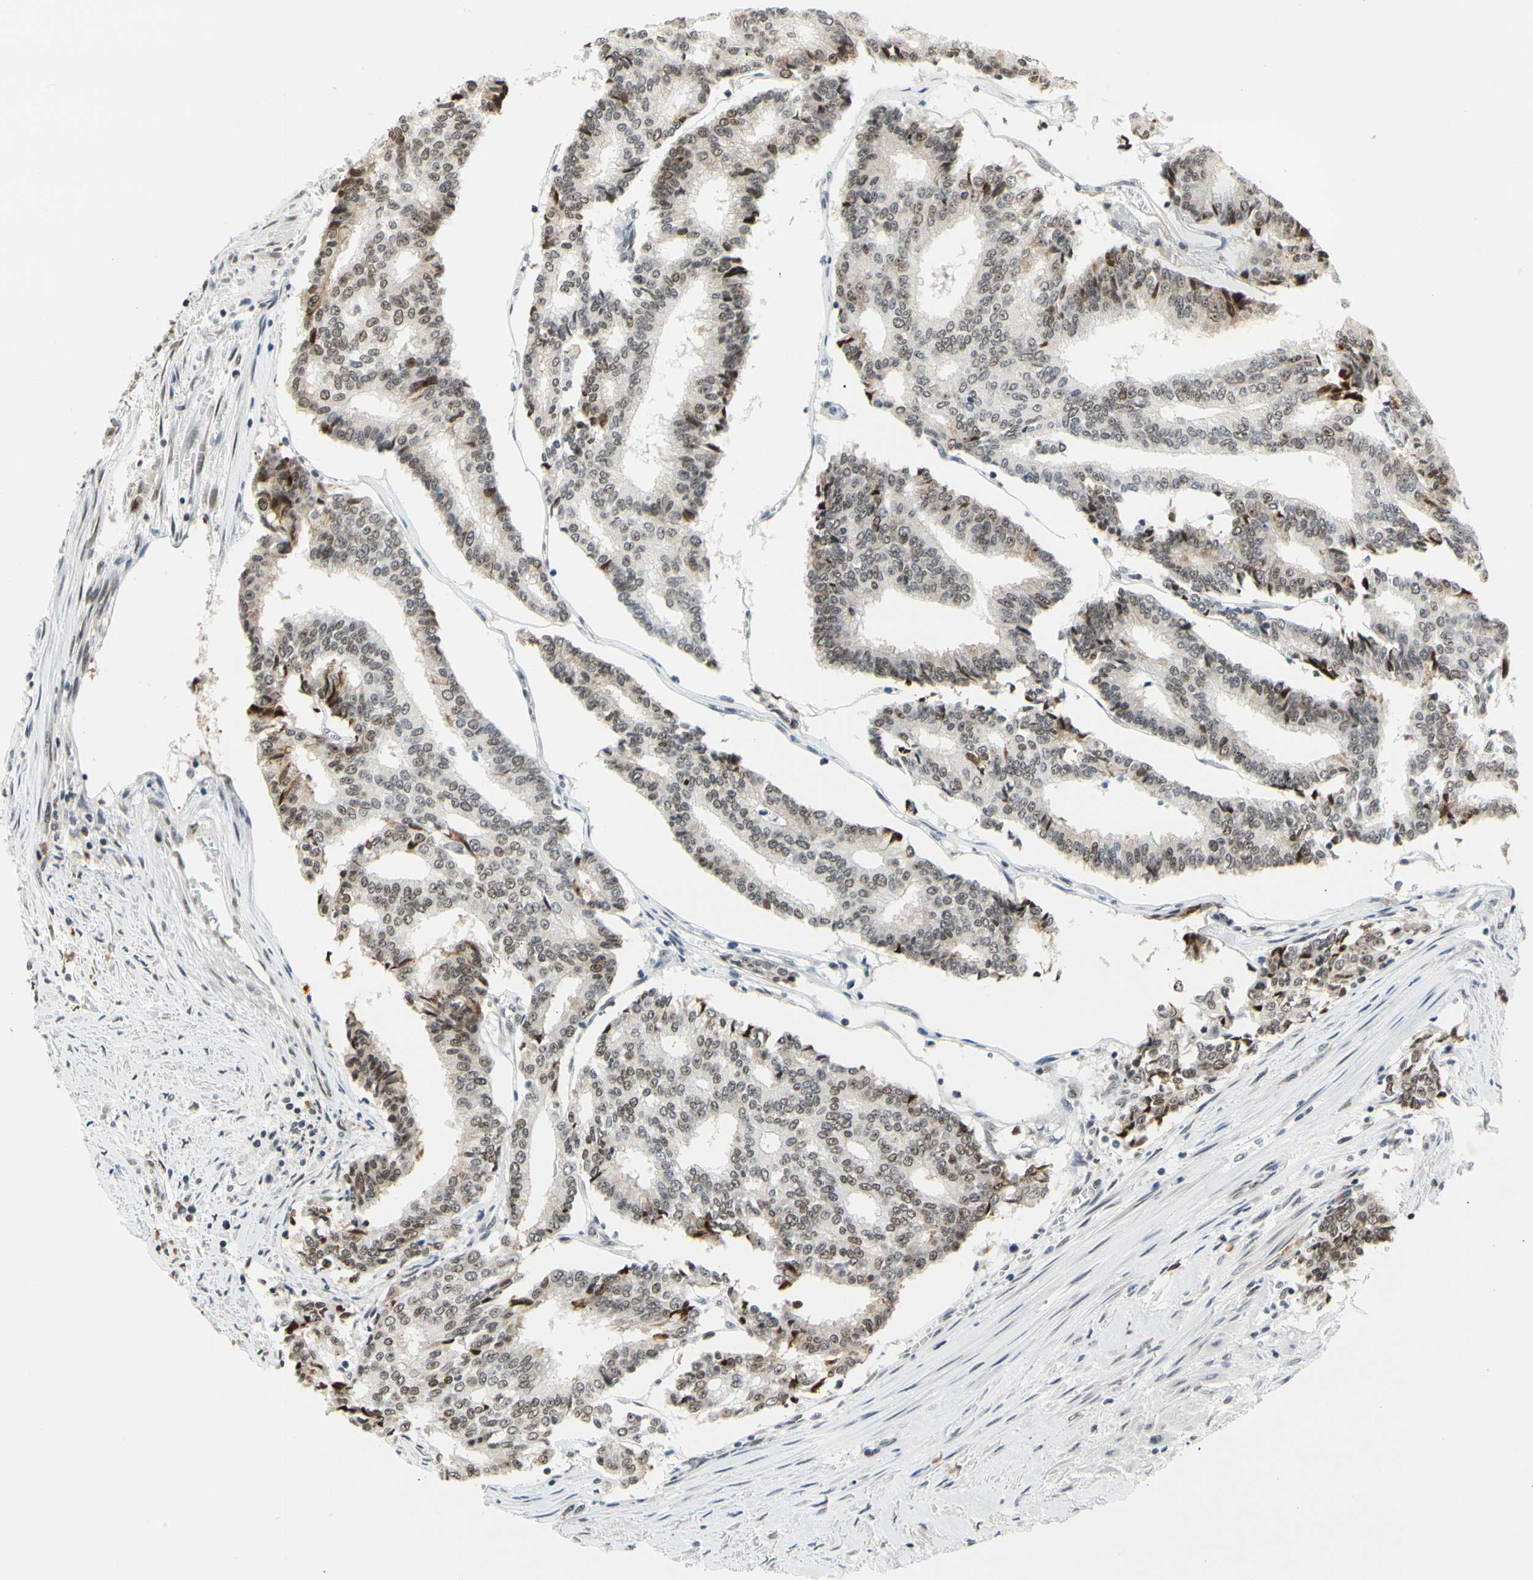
{"staining": {"intensity": "moderate", "quantity": "25%-75%", "location": "nuclear"}, "tissue": "prostate cancer", "cell_type": "Tumor cells", "image_type": "cancer", "snomed": [{"axis": "morphology", "description": "Adenocarcinoma, High grade"}, {"axis": "topography", "description": "Prostate"}], "caption": "Immunohistochemical staining of human adenocarcinoma (high-grade) (prostate) shows medium levels of moderate nuclear staining in approximately 25%-75% of tumor cells.", "gene": "ZSCAN16", "patient": {"sex": "male", "age": 55}}